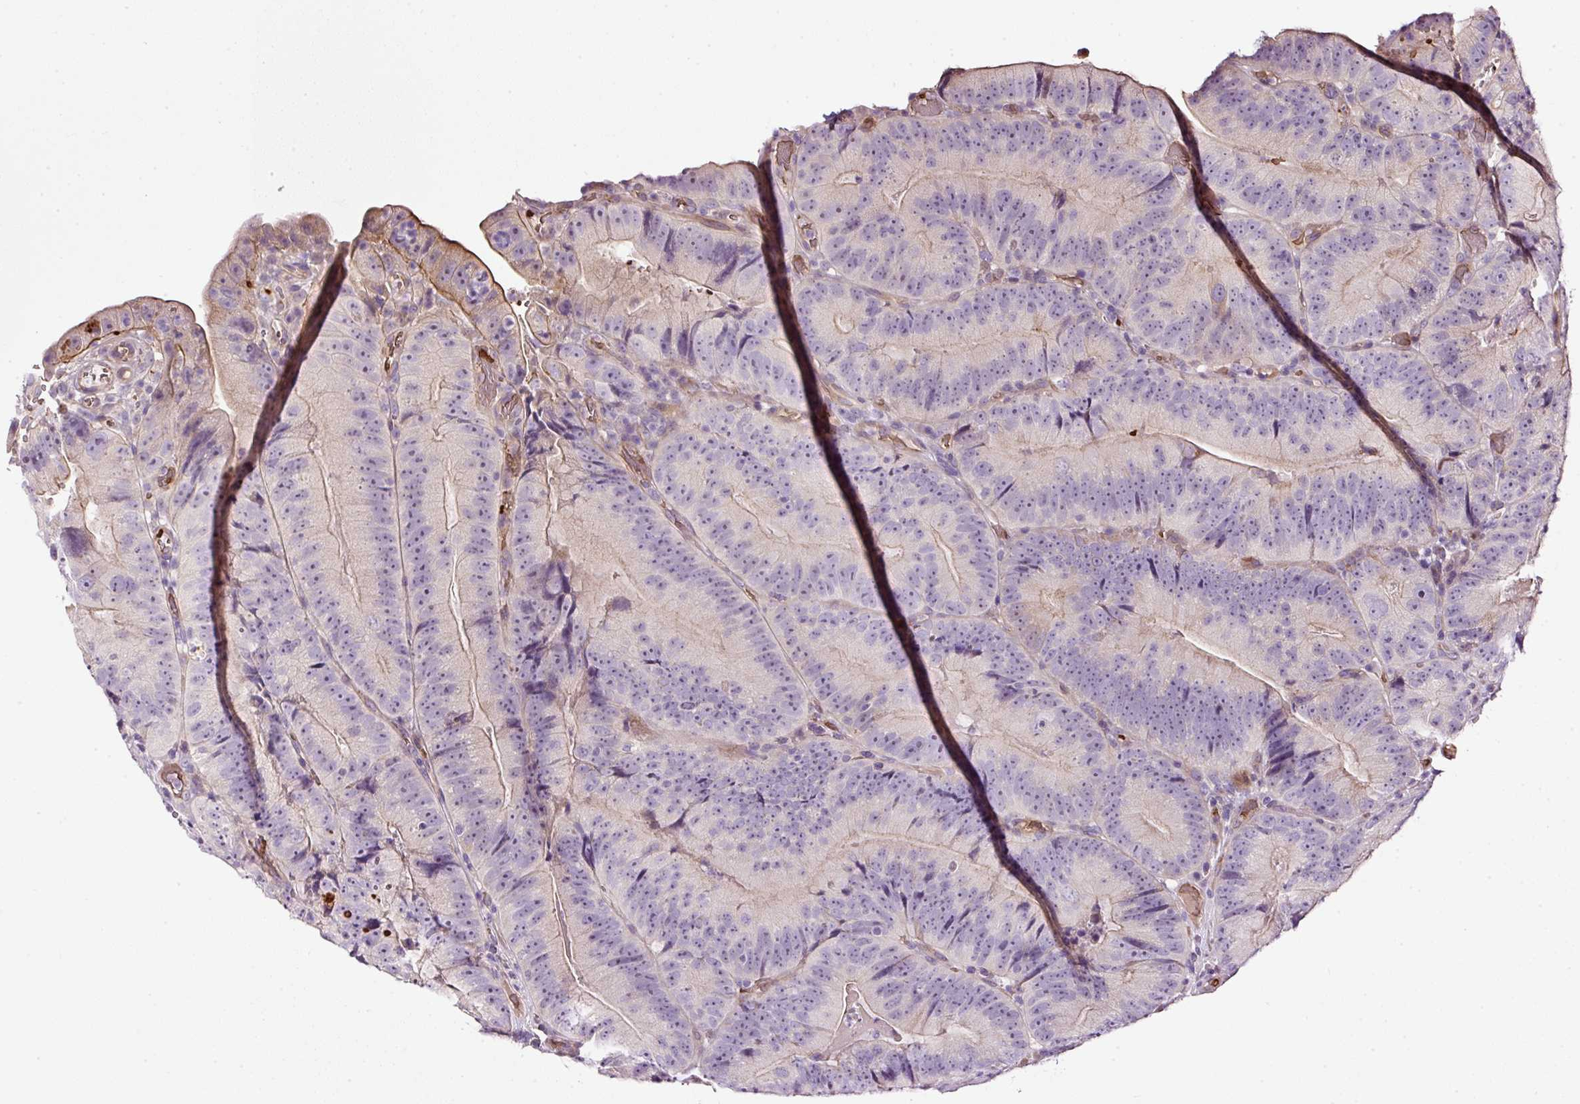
{"staining": {"intensity": "moderate", "quantity": "<25%", "location": "cytoplasmic/membranous"}, "tissue": "colorectal cancer", "cell_type": "Tumor cells", "image_type": "cancer", "snomed": [{"axis": "morphology", "description": "Adenocarcinoma, NOS"}, {"axis": "topography", "description": "Colon"}], "caption": "Immunohistochemistry (IHC) (DAB (3,3'-diaminobenzidine)) staining of human colorectal adenocarcinoma shows moderate cytoplasmic/membranous protein staining in about <25% of tumor cells. The staining was performed using DAB, with brown indicating positive protein expression. Nuclei are stained blue with hematoxylin.", "gene": "USHBP1", "patient": {"sex": "female", "age": 86}}